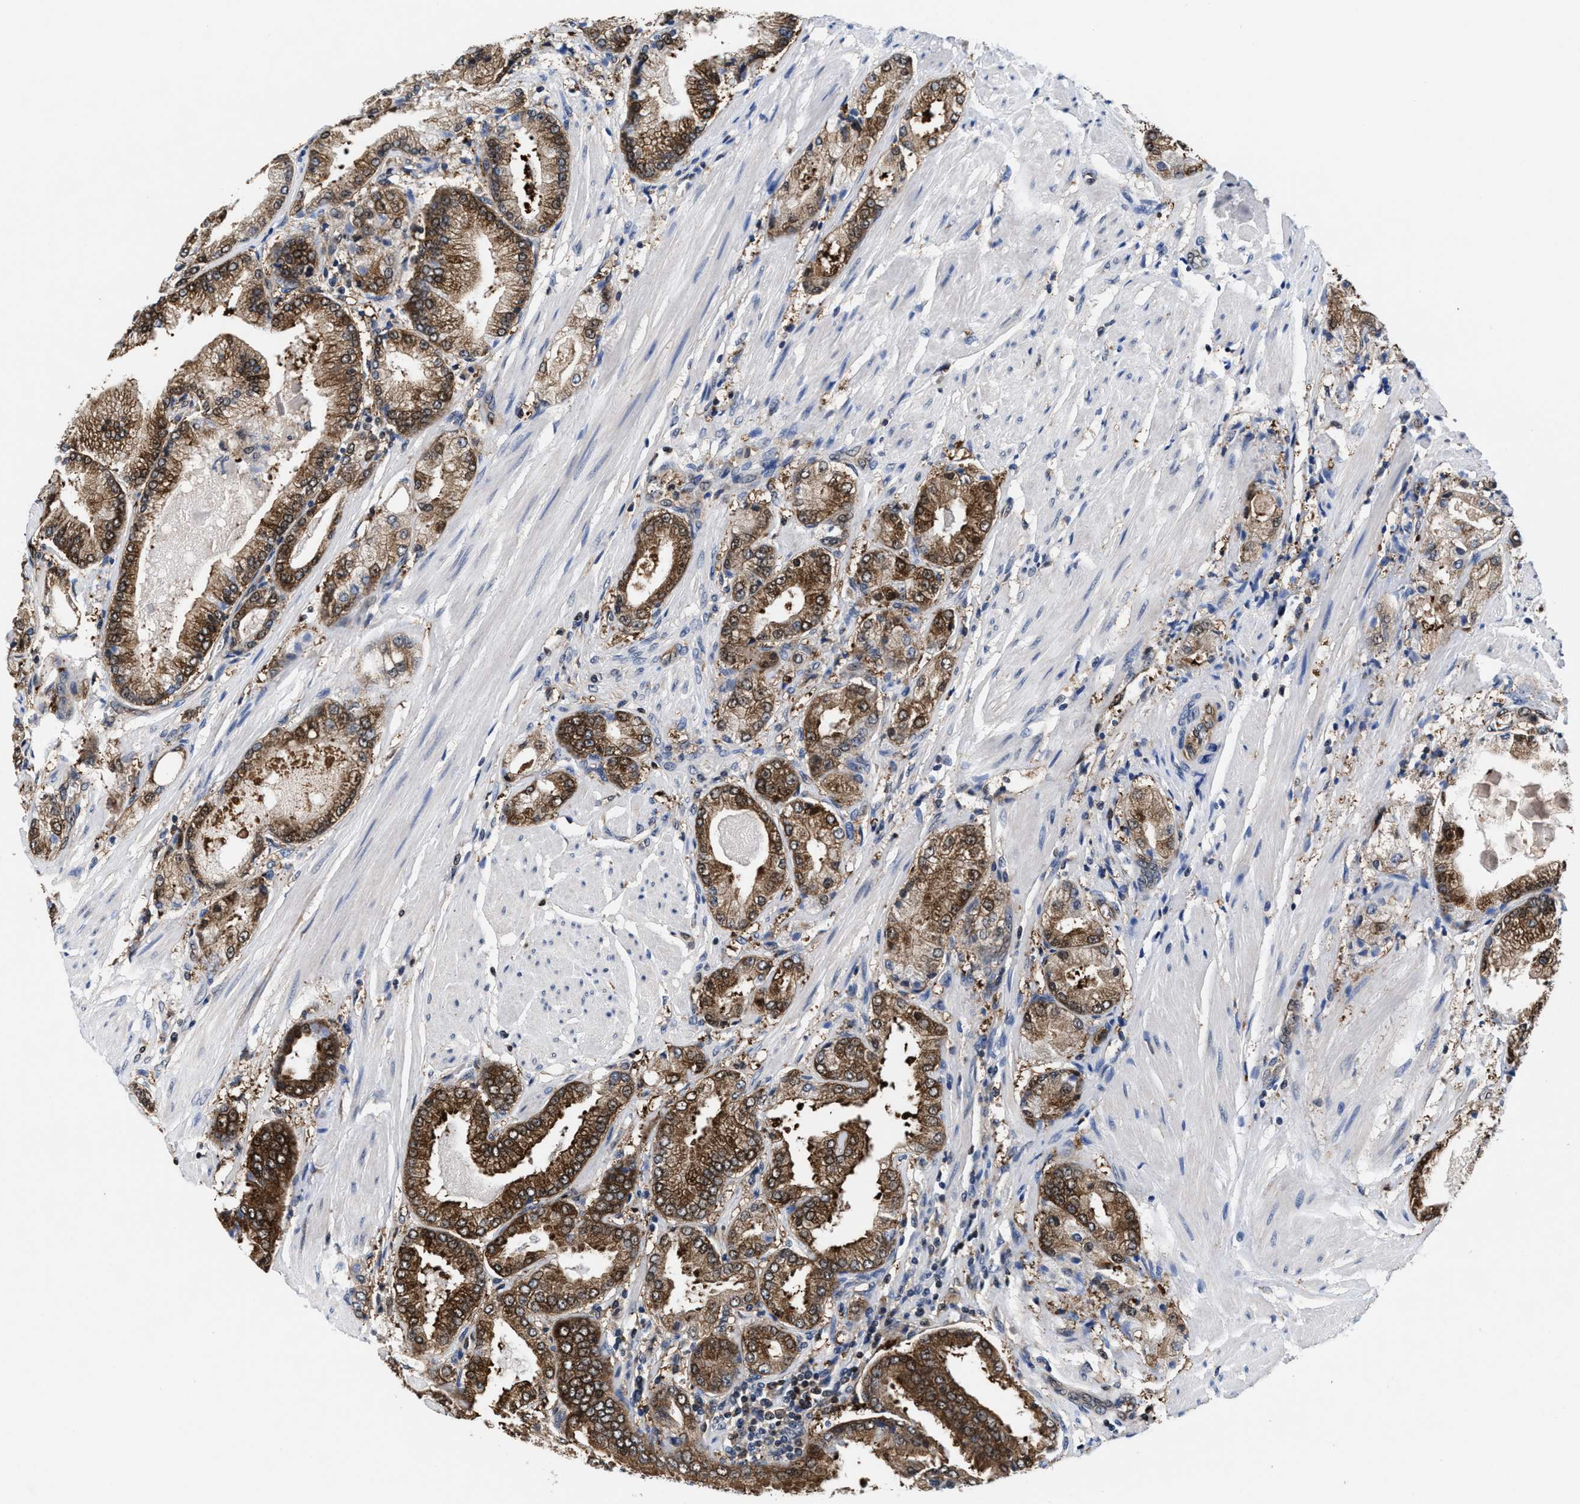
{"staining": {"intensity": "moderate", "quantity": ">75%", "location": "cytoplasmic/membranous"}, "tissue": "prostate cancer", "cell_type": "Tumor cells", "image_type": "cancer", "snomed": [{"axis": "morphology", "description": "Adenocarcinoma, High grade"}, {"axis": "topography", "description": "Prostate"}], "caption": "The micrograph displays staining of prostate cancer, revealing moderate cytoplasmic/membranous protein positivity (brown color) within tumor cells.", "gene": "ACLY", "patient": {"sex": "male", "age": 50}}